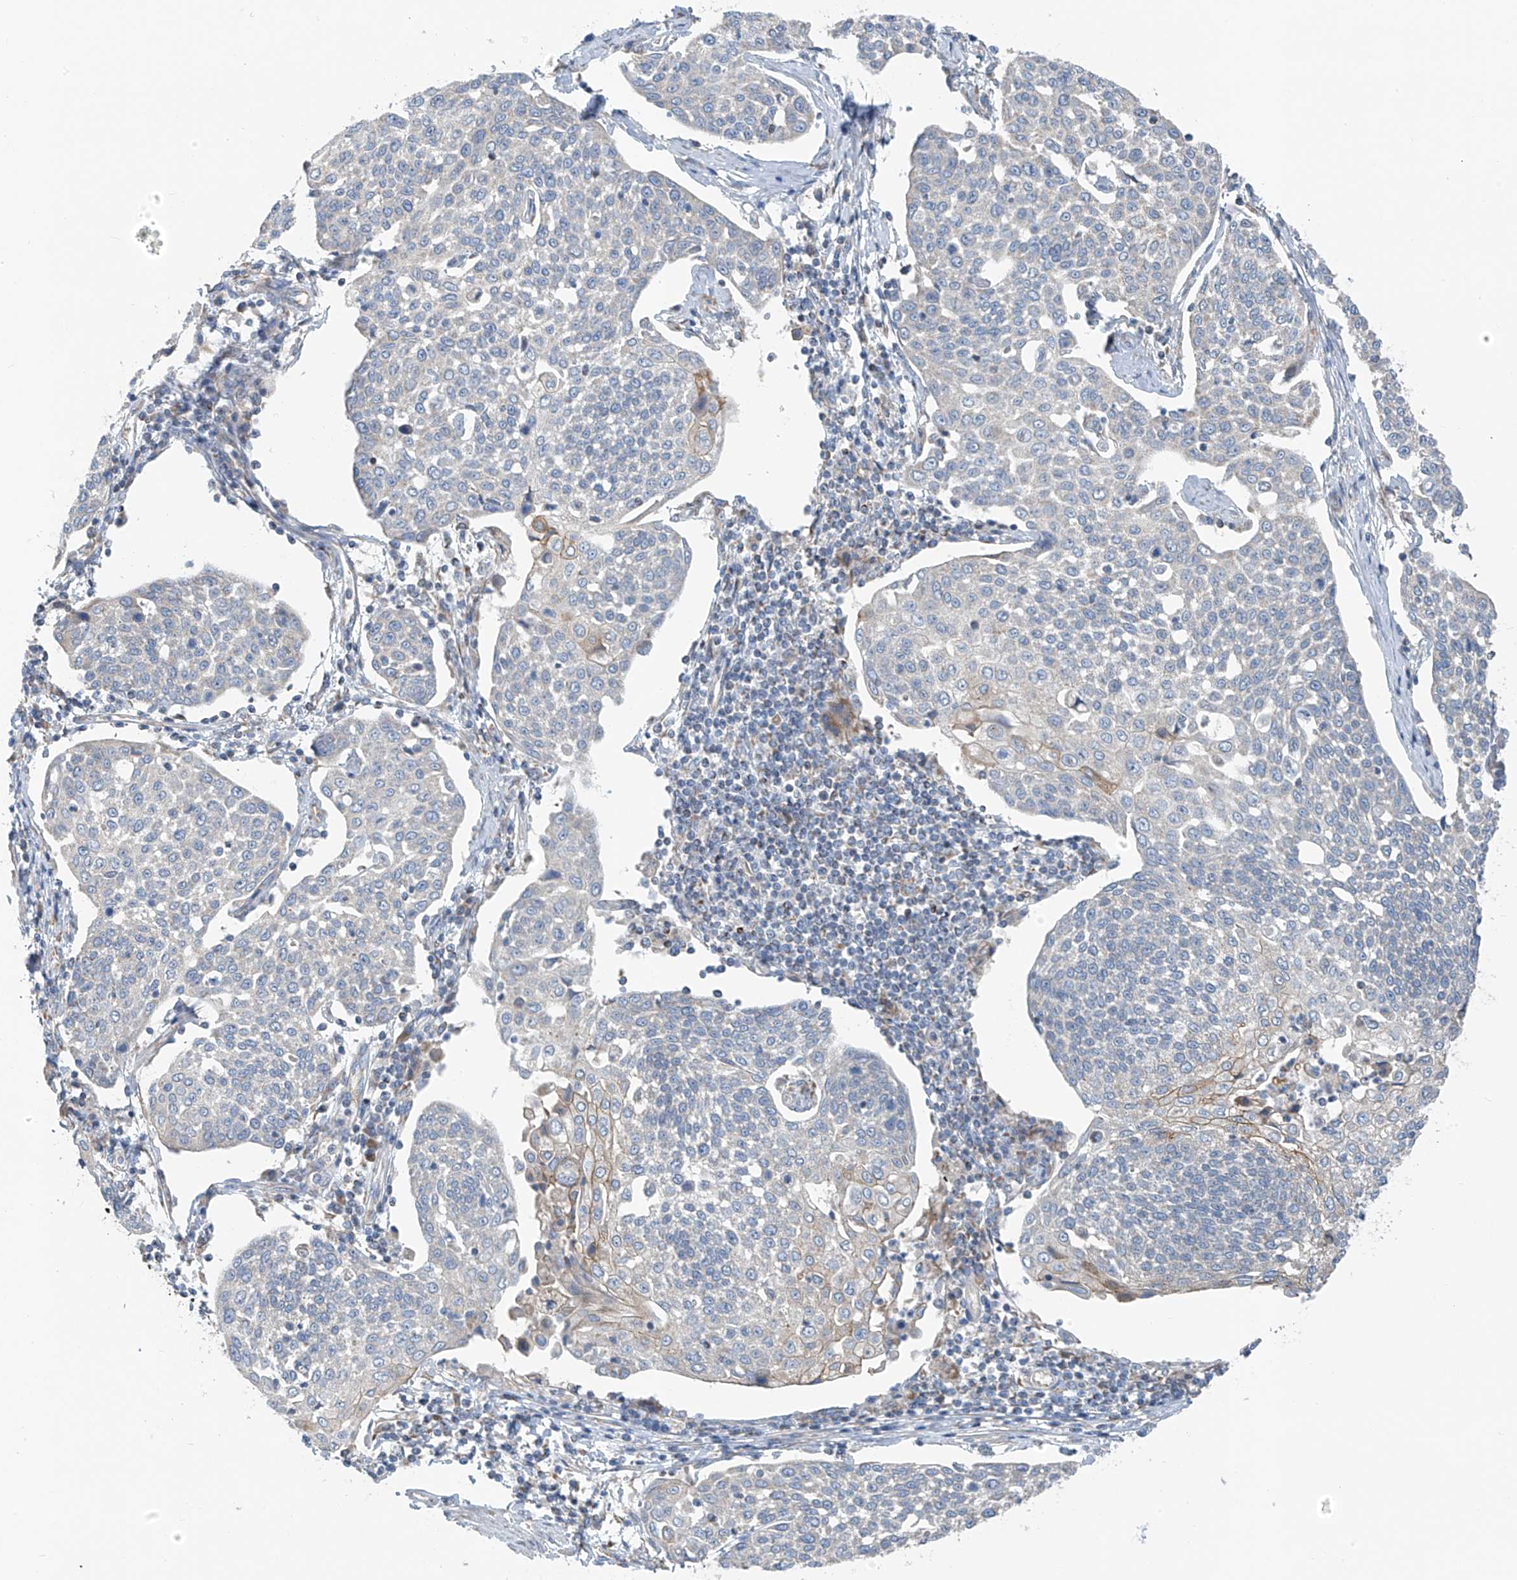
{"staining": {"intensity": "weak", "quantity": "<25%", "location": "cytoplasmic/membranous"}, "tissue": "cervical cancer", "cell_type": "Tumor cells", "image_type": "cancer", "snomed": [{"axis": "morphology", "description": "Squamous cell carcinoma, NOS"}, {"axis": "topography", "description": "Cervix"}], "caption": "IHC of human cervical cancer (squamous cell carcinoma) displays no positivity in tumor cells.", "gene": "EOMES", "patient": {"sex": "female", "age": 34}}